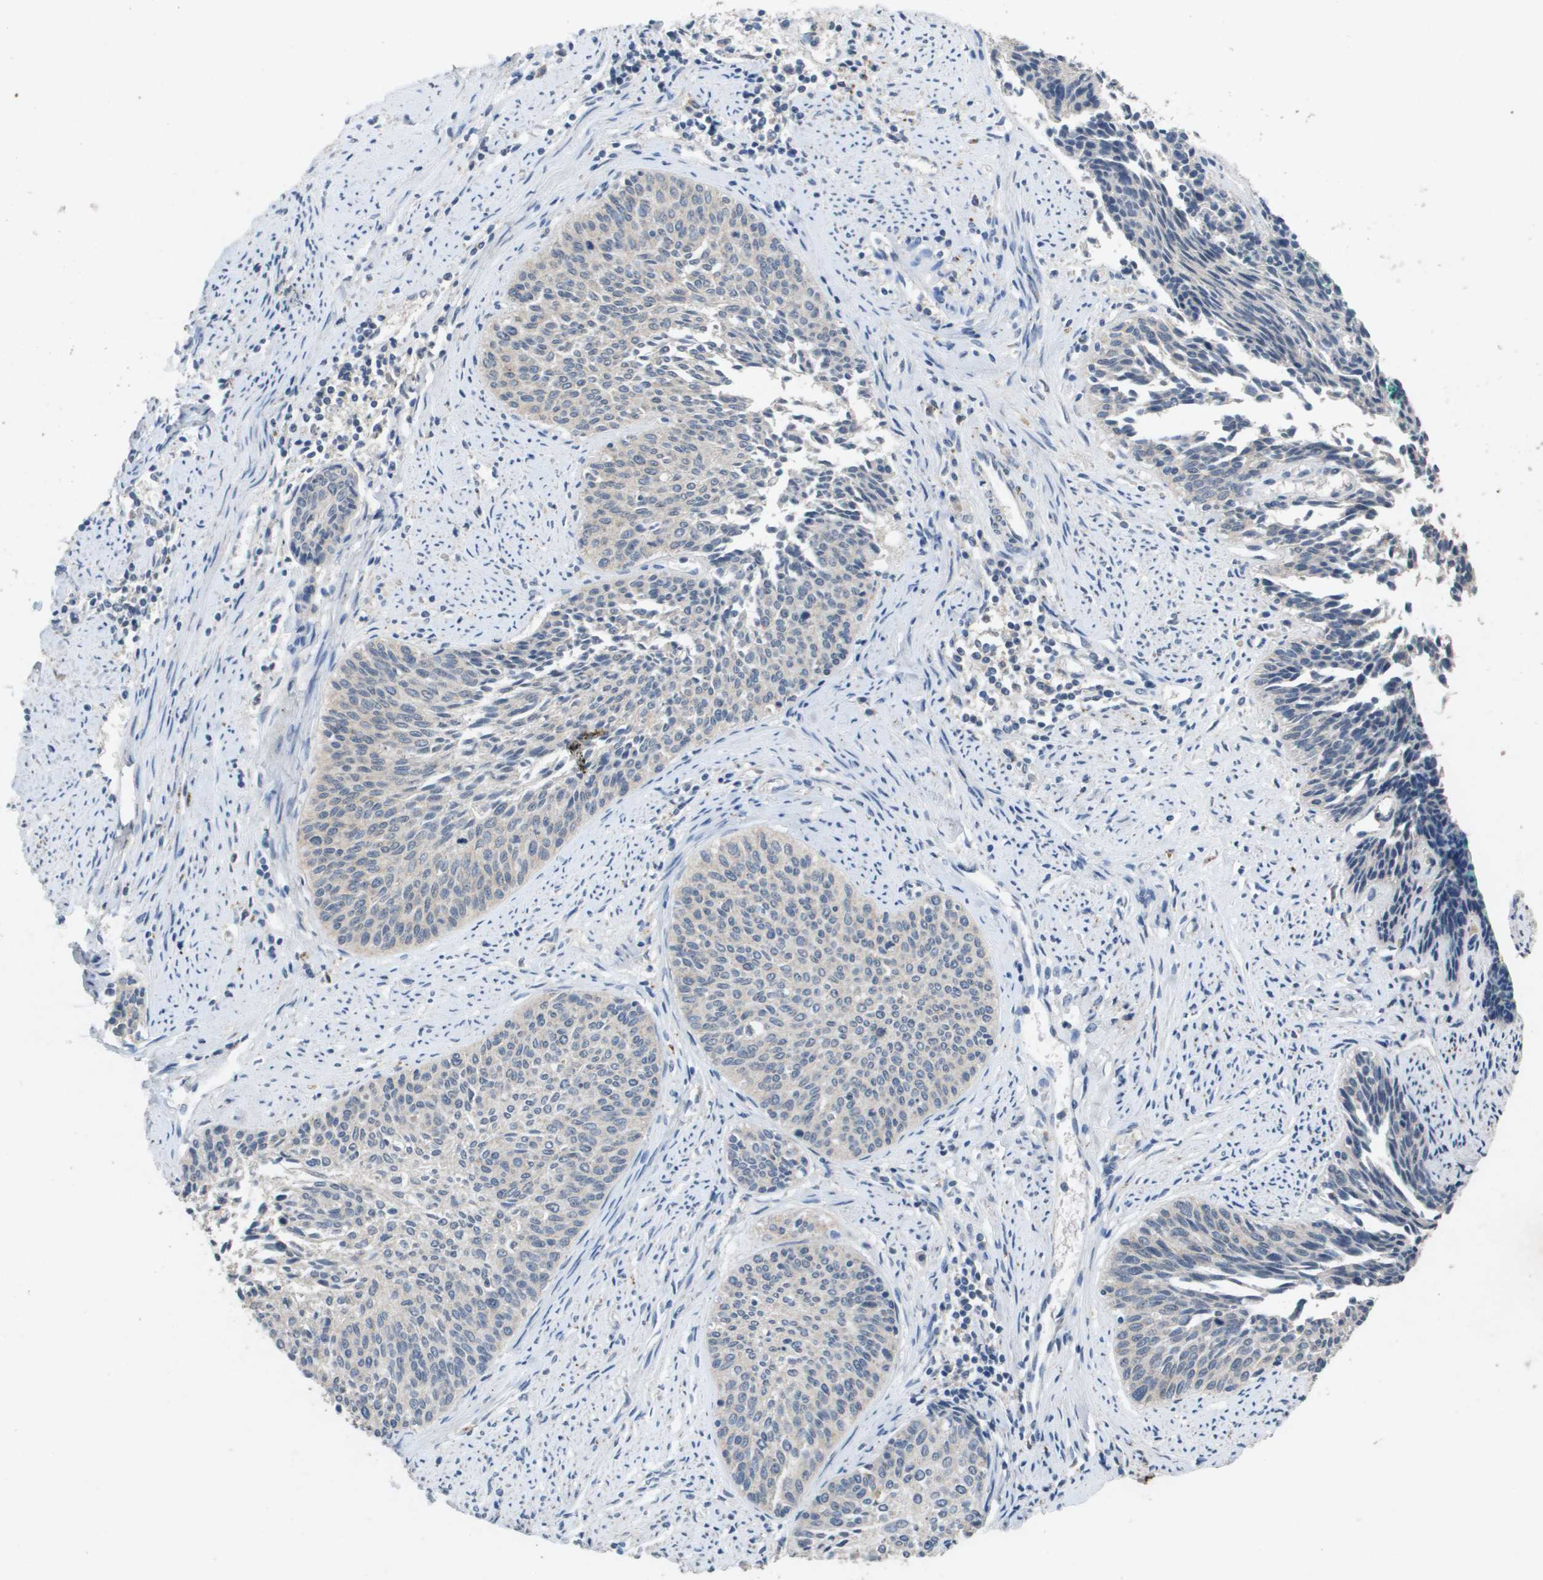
{"staining": {"intensity": "negative", "quantity": "none", "location": "none"}, "tissue": "cervical cancer", "cell_type": "Tumor cells", "image_type": "cancer", "snomed": [{"axis": "morphology", "description": "Squamous cell carcinoma, NOS"}, {"axis": "topography", "description": "Cervix"}], "caption": "Immunohistochemistry image of neoplastic tissue: squamous cell carcinoma (cervical) stained with DAB exhibits no significant protein expression in tumor cells.", "gene": "PROC", "patient": {"sex": "female", "age": 55}}